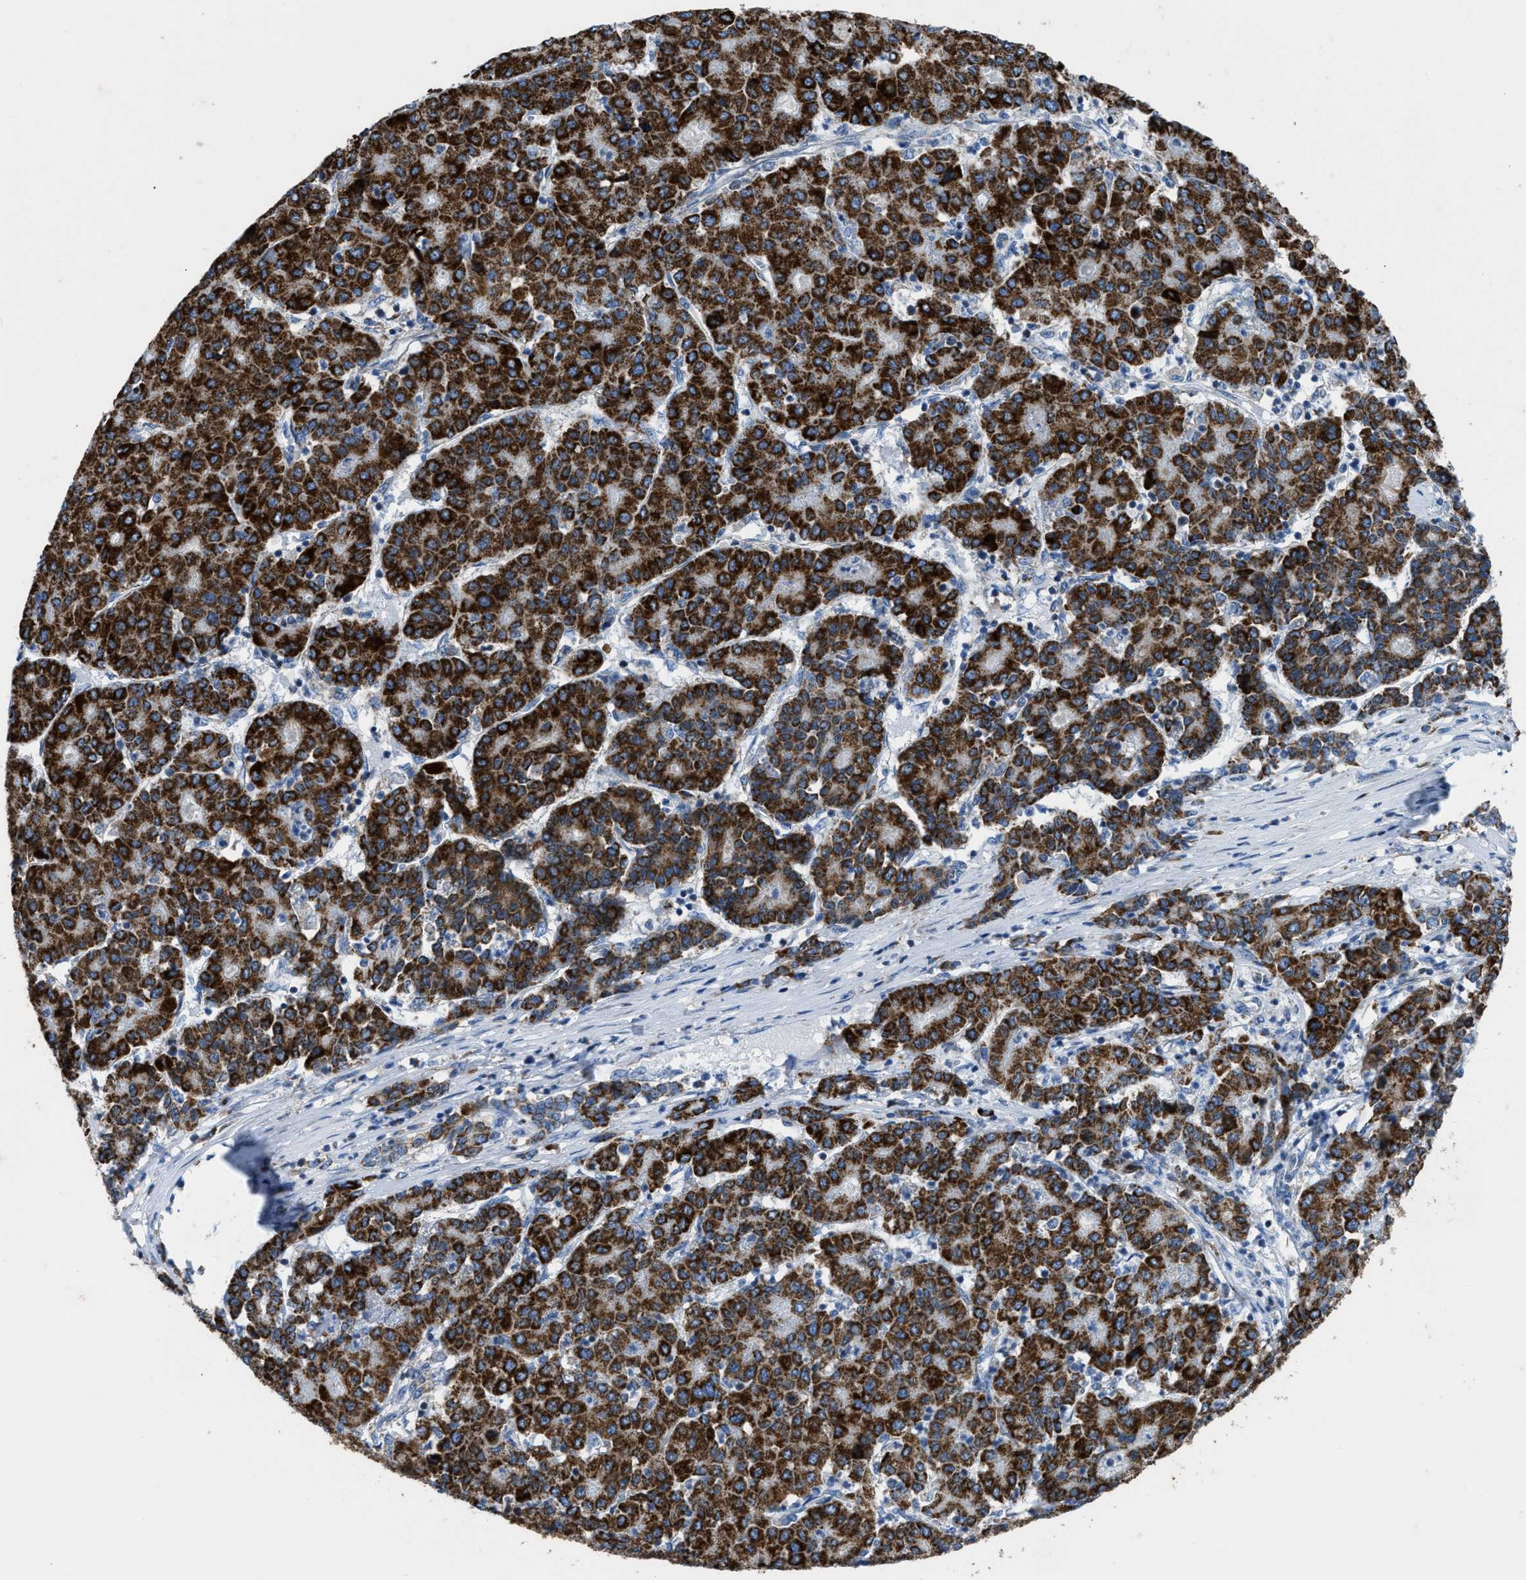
{"staining": {"intensity": "strong", "quantity": ">75%", "location": "cytoplasmic/membranous"}, "tissue": "liver cancer", "cell_type": "Tumor cells", "image_type": "cancer", "snomed": [{"axis": "morphology", "description": "Carcinoma, Hepatocellular, NOS"}, {"axis": "topography", "description": "Liver"}], "caption": "Tumor cells exhibit strong cytoplasmic/membranous positivity in about >75% of cells in liver hepatocellular carcinoma.", "gene": "ETFB", "patient": {"sex": "male", "age": 65}}